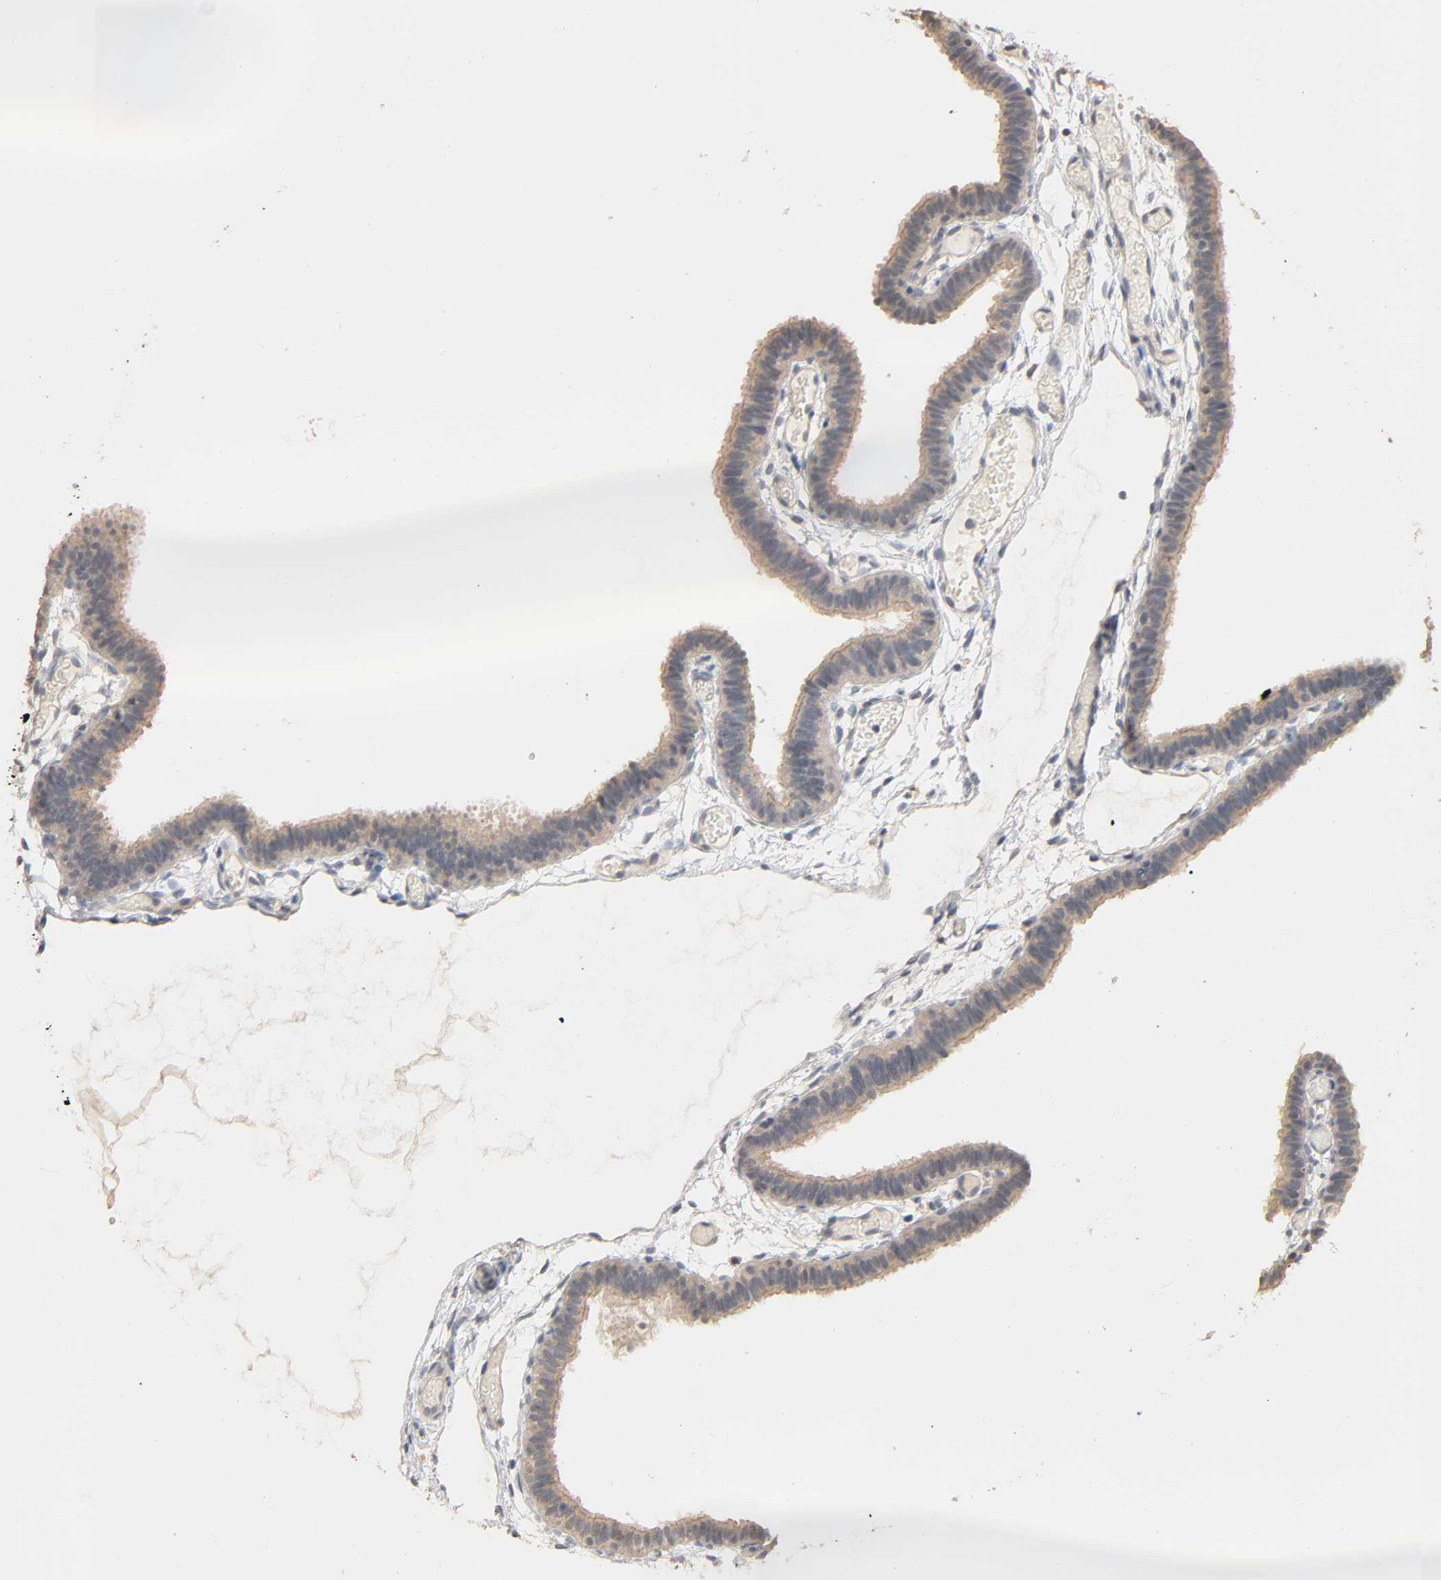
{"staining": {"intensity": "weak", "quantity": "25%-75%", "location": "cytoplasmic/membranous"}, "tissue": "fallopian tube", "cell_type": "Glandular cells", "image_type": "normal", "snomed": [{"axis": "morphology", "description": "Normal tissue, NOS"}, {"axis": "topography", "description": "Fallopian tube"}], "caption": "Immunohistochemical staining of normal fallopian tube exhibits low levels of weak cytoplasmic/membranous expression in approximately 25%-75% of glandular cells. (IHC, brightfield microscopy, high magnification).", "gene": "MAGEA8", "patient": {"sex": "female", "age": 29}}